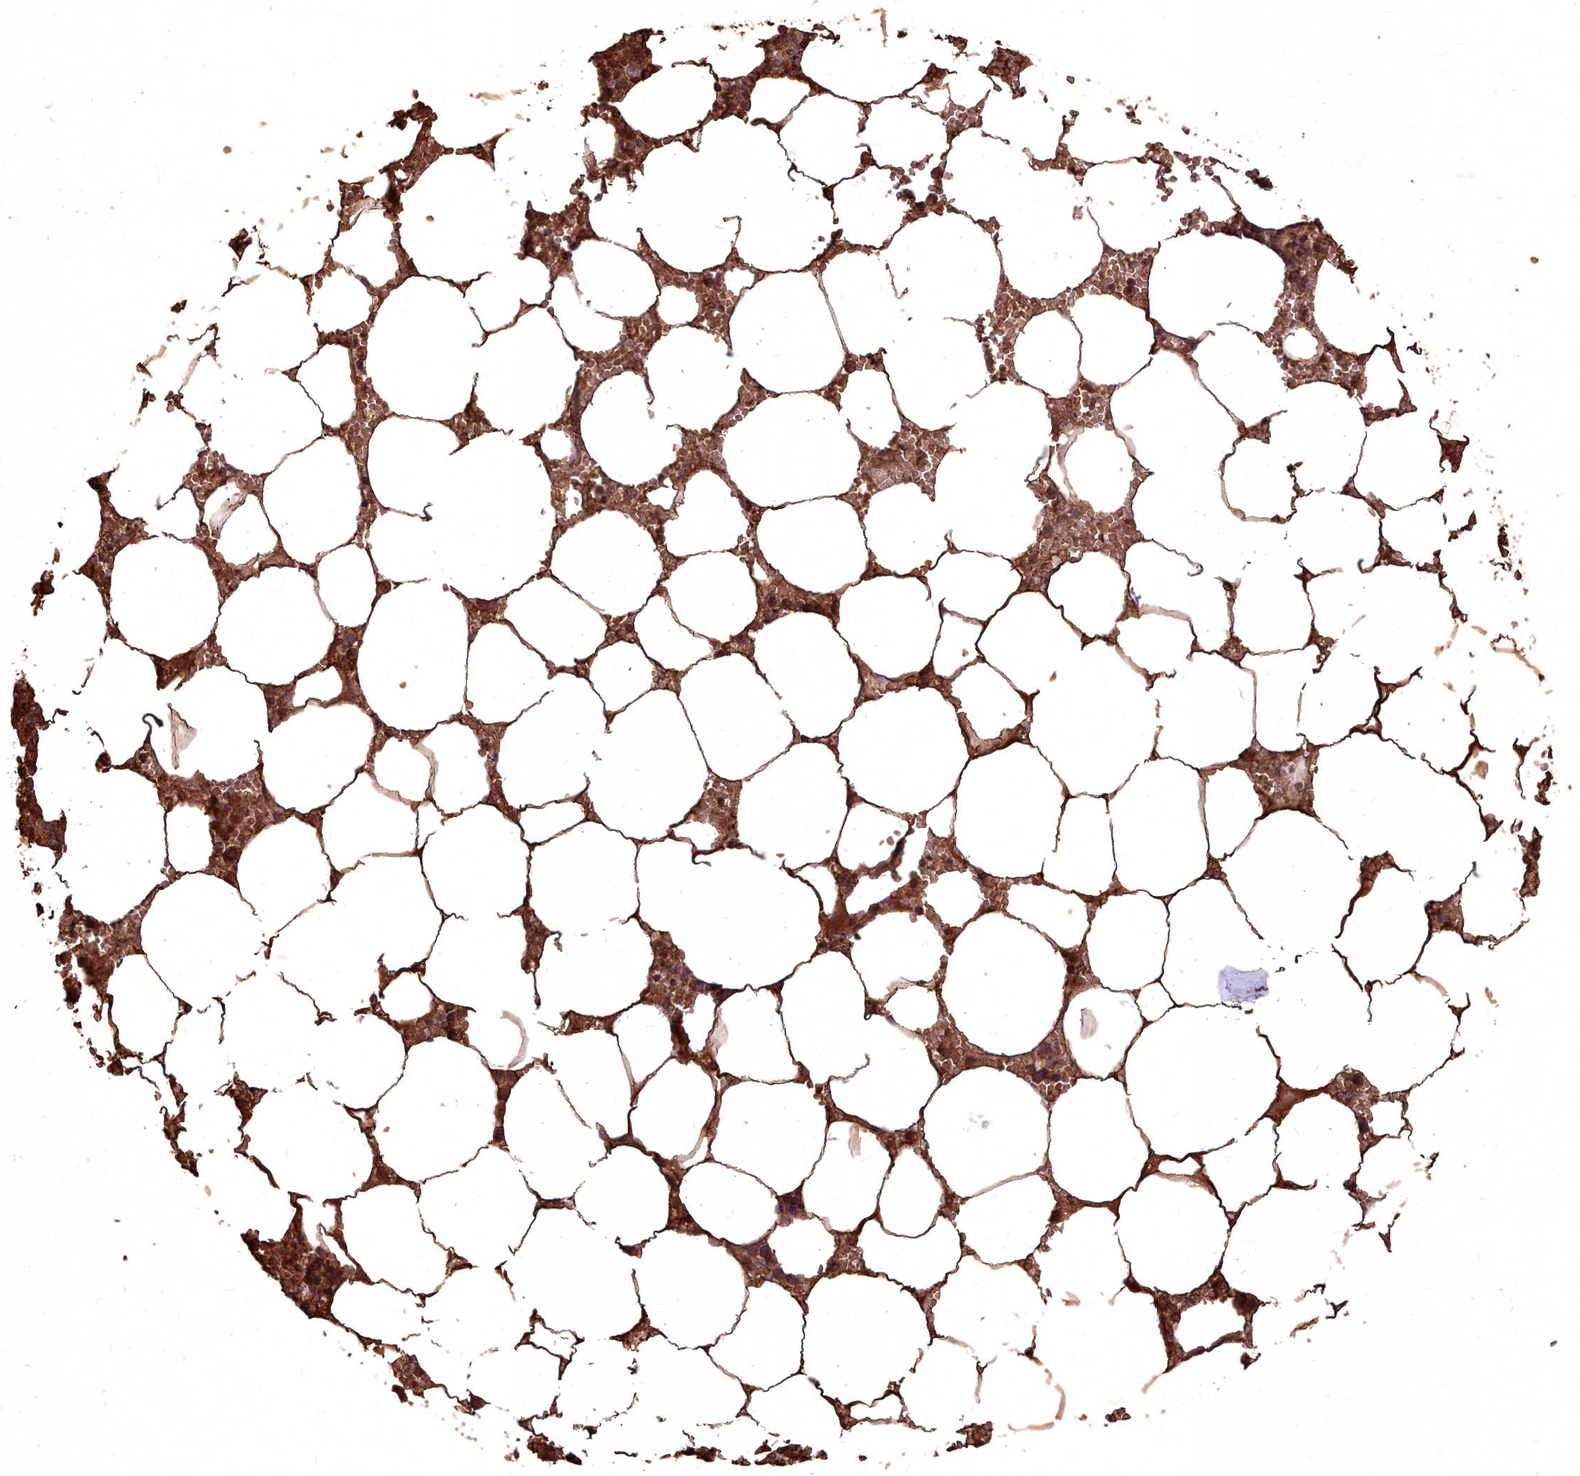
{"staining": {"intensity": "moderate", "quantity": "<25%", "location": "cytoplasmic/membranous"}, "tissue": "bone marrow", "cell_type": "Hematopoietic cells", "image_type": "normal", "snomed": [{"axis": "morphology", "description": "Normal tissue, NOS"}, {"axis": "topography", "description": "Bone marrow"}], "caption": "IHC micrograph of normal bone marrow: bone marrow stained using IHC shows low levels of moderate protein expression localized specifically in the cytoplasmic/membranous of hematopoietic cells, appearing as a cytoplasmic/membranous brown color.", "gene": "COX11", "patient": {"sex": "male", "age": 70}}